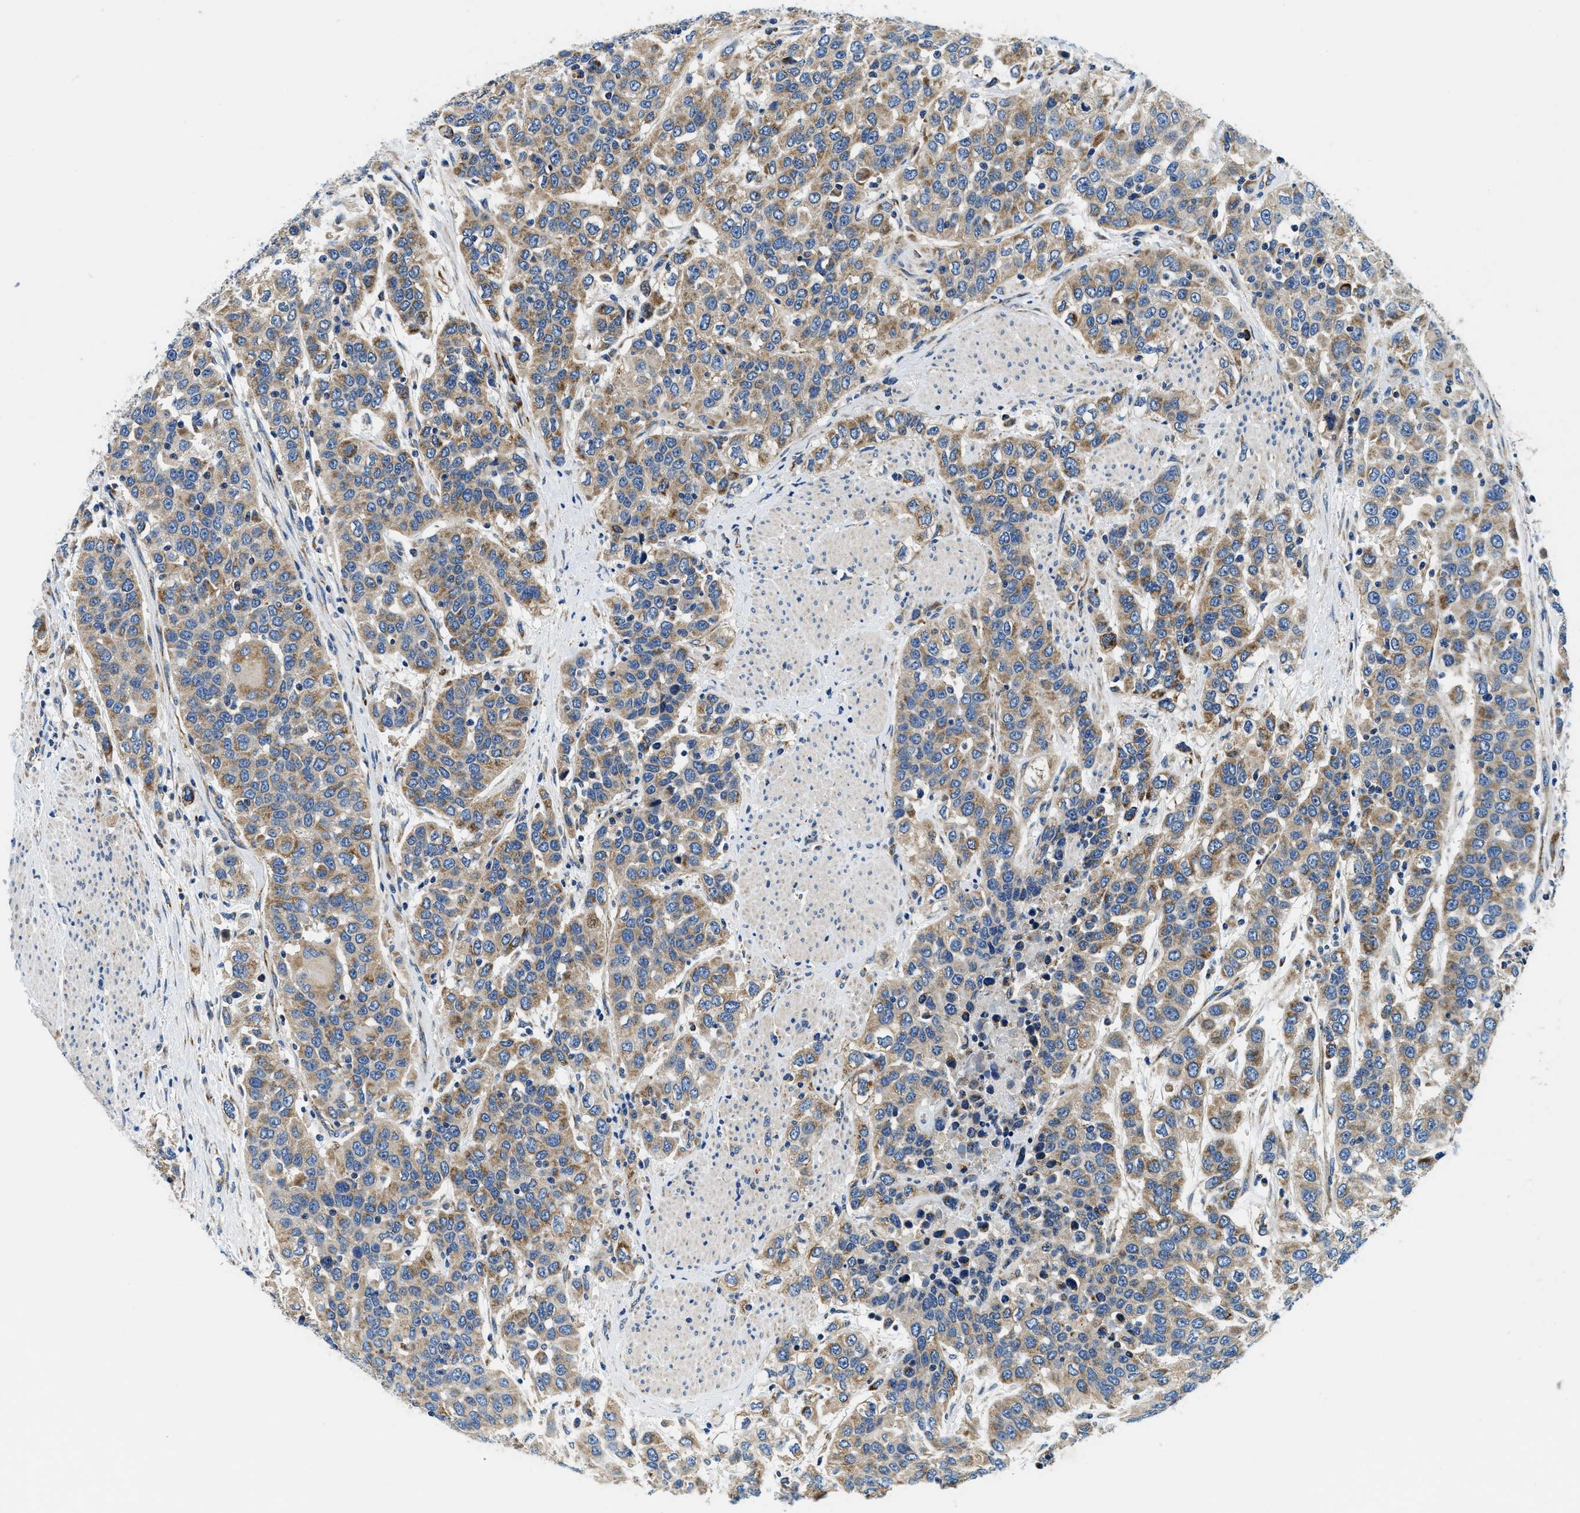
{"staining": {"intensity": "moderate", "quantity": ">75%", "location": "cytoplasmic/membranous"}, "tissue": "urothelial cancer", "cell_type": "Tumor cells", "image_type": "cancer", "snomed": [{"axis": "morphology", "description": "Urothelial carcinoma, High grade"}, {"axis": "topography", "description": "Urinary bladder"}], "caption": "A brown stain labels moderate cytoplasmic/membranous positivity of a protein in human urothelial cancer tumor cells.", "gene": "SAMD4B", "patient": {"sex": "female", "age": 80}}